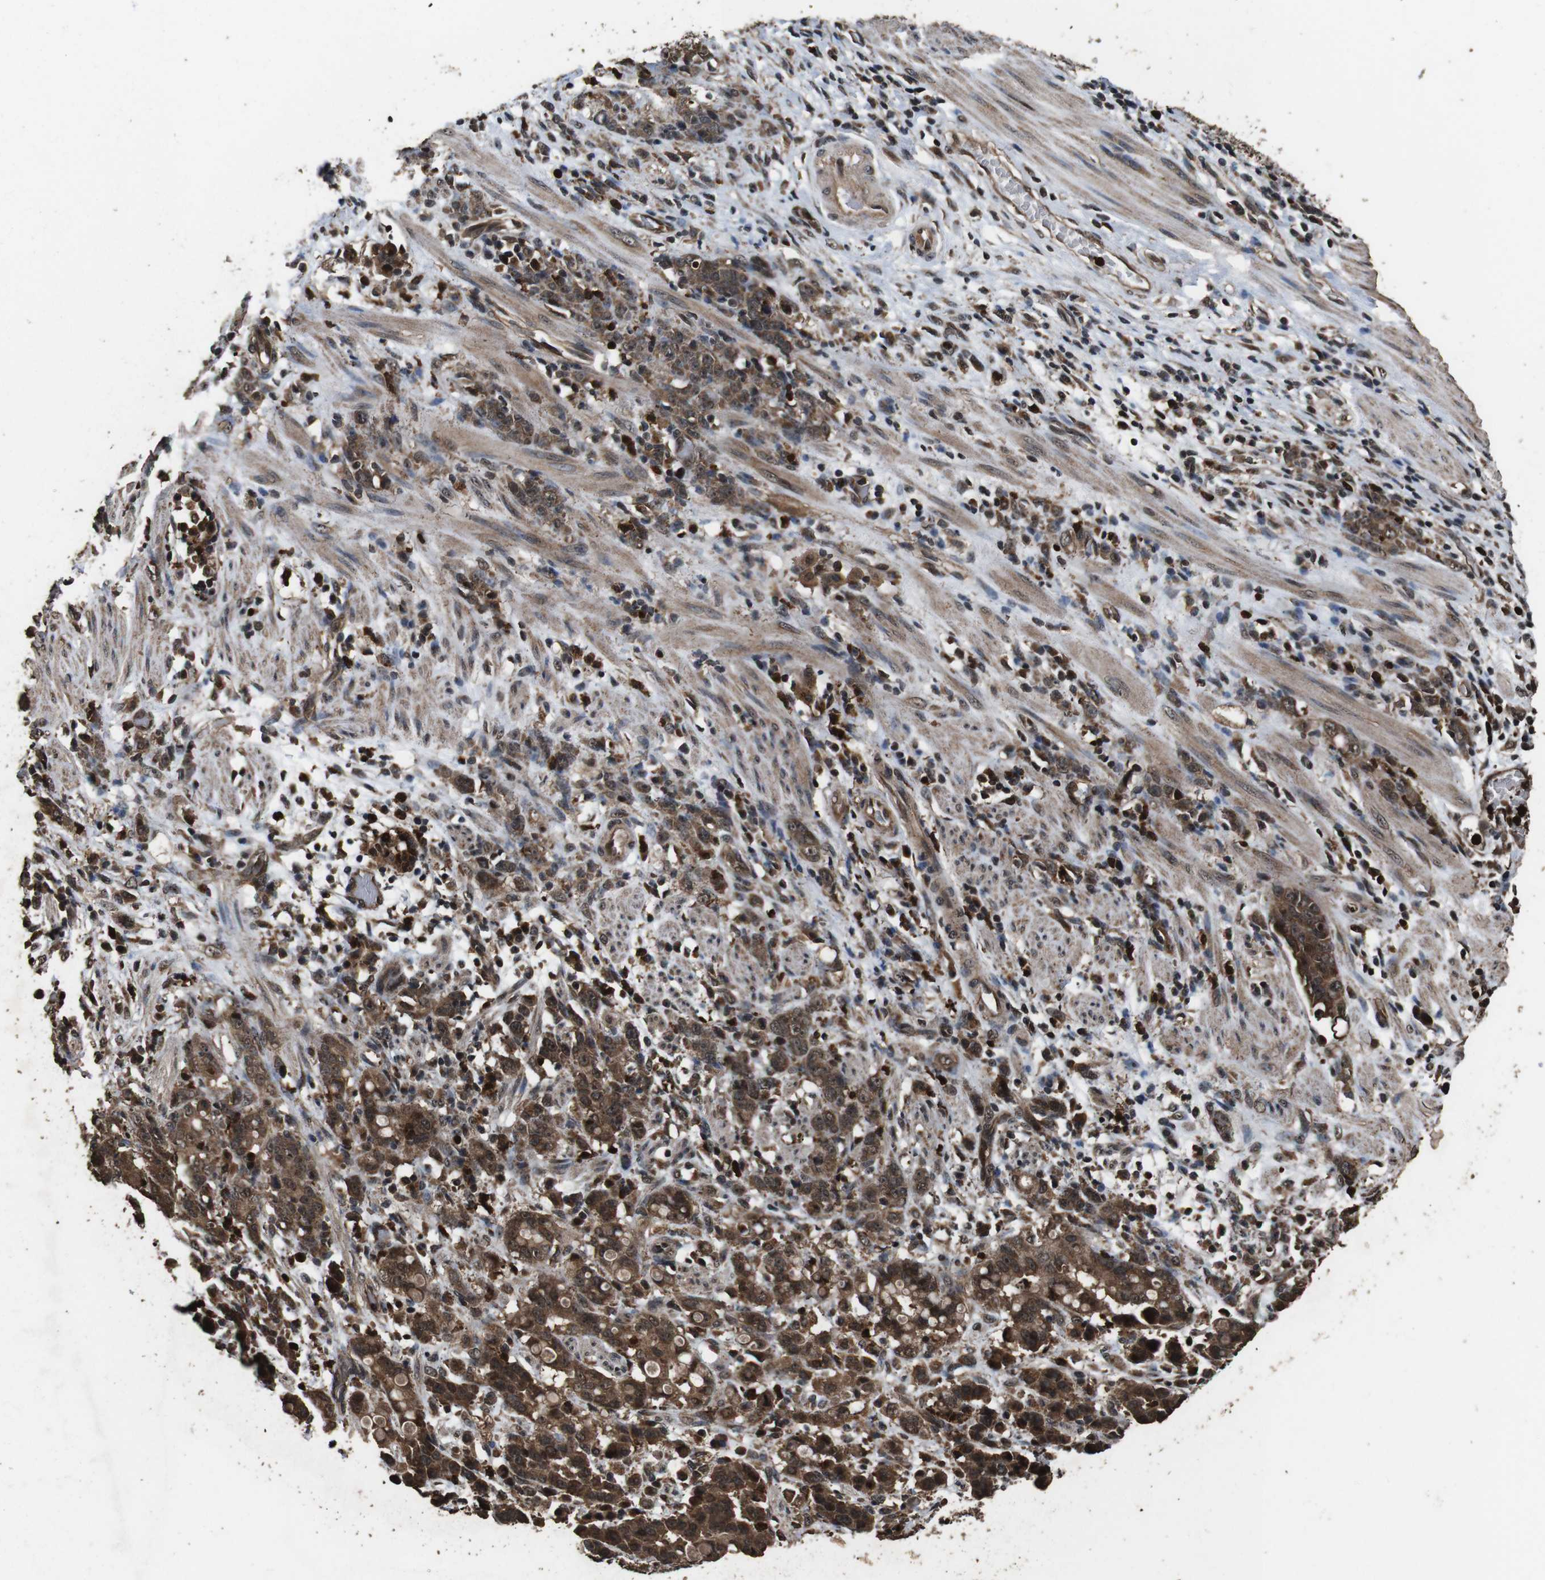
{"staining": {"intensity": "strong", "quantity": ">75%", "location": "cytoplasmic/membranous"}, "tissue": "stomach cancer", "cell_type": "Tumor cells", "image_type": "cancer", "snomed": [{"axis": "morphology", "description": "Adenocarcinoma, NOS"}, {"axis": "topography", "description": "Stomach, lower"}], "caption": "A photomicrograph showing strong cytoplasmic/membranous staining in approximately >75% of tumor cells in stomach adenocarcinoma, as visualized by brown immunohistochemical staining.", "gene": "RRAS2", "patient": {"sex": "male", "age": 88}}